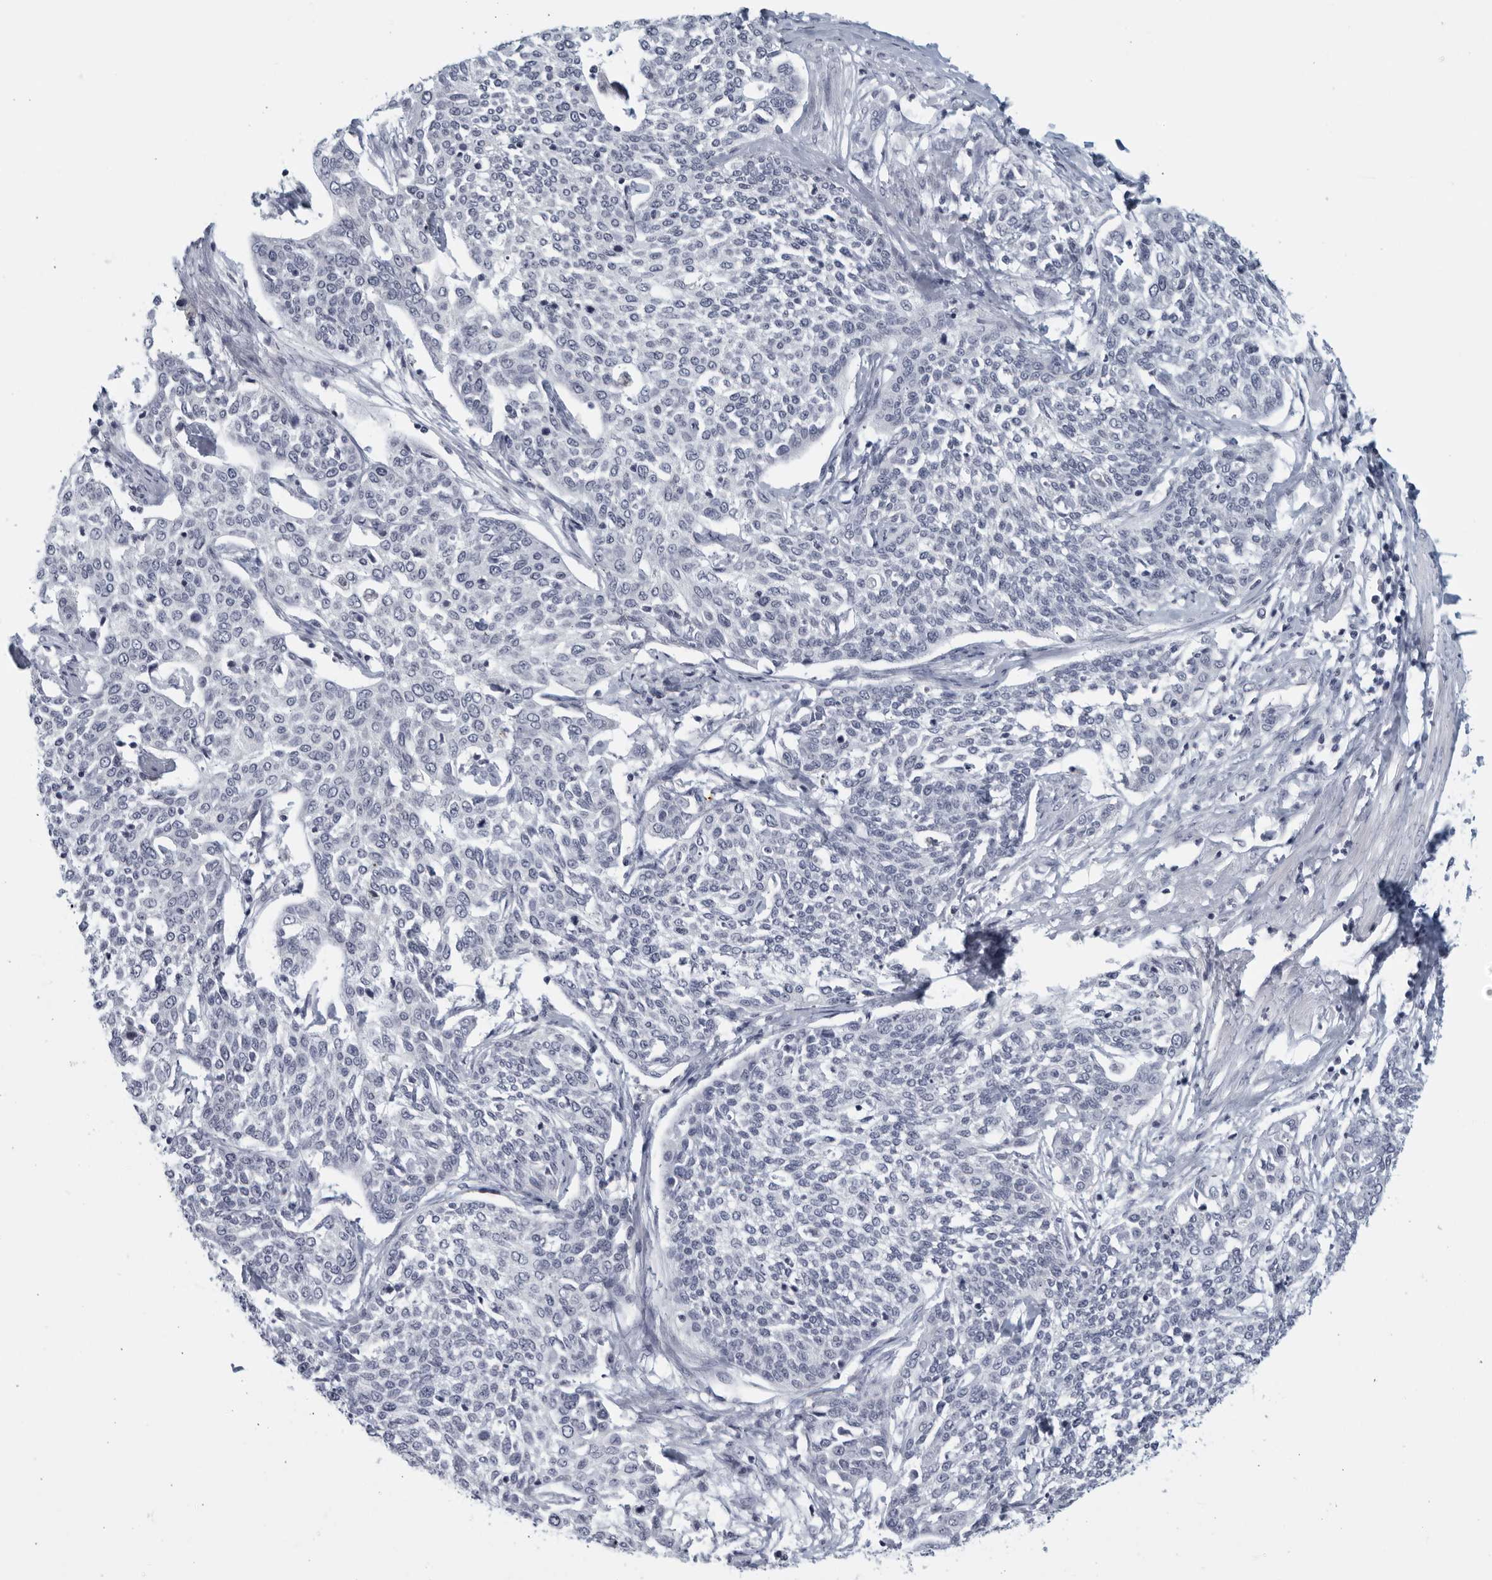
{"staining": {"intensity": "negative", "quantity": "none", "location": "none"}, "tissue": "cervical cancer", "cell_type": "Tumor cells", "image_type": "cancer", "snomed": [{"axis": "morphology", "description": "Squamous cell carcinoma, NOS"}, {"axis": "topography", "description": "Cervix"}], "caption": "Tumor cells are negative for brown protein staining in cervical cancer.", "gene": "MATN1", "patient": {"sex": "female", "age": 34}}